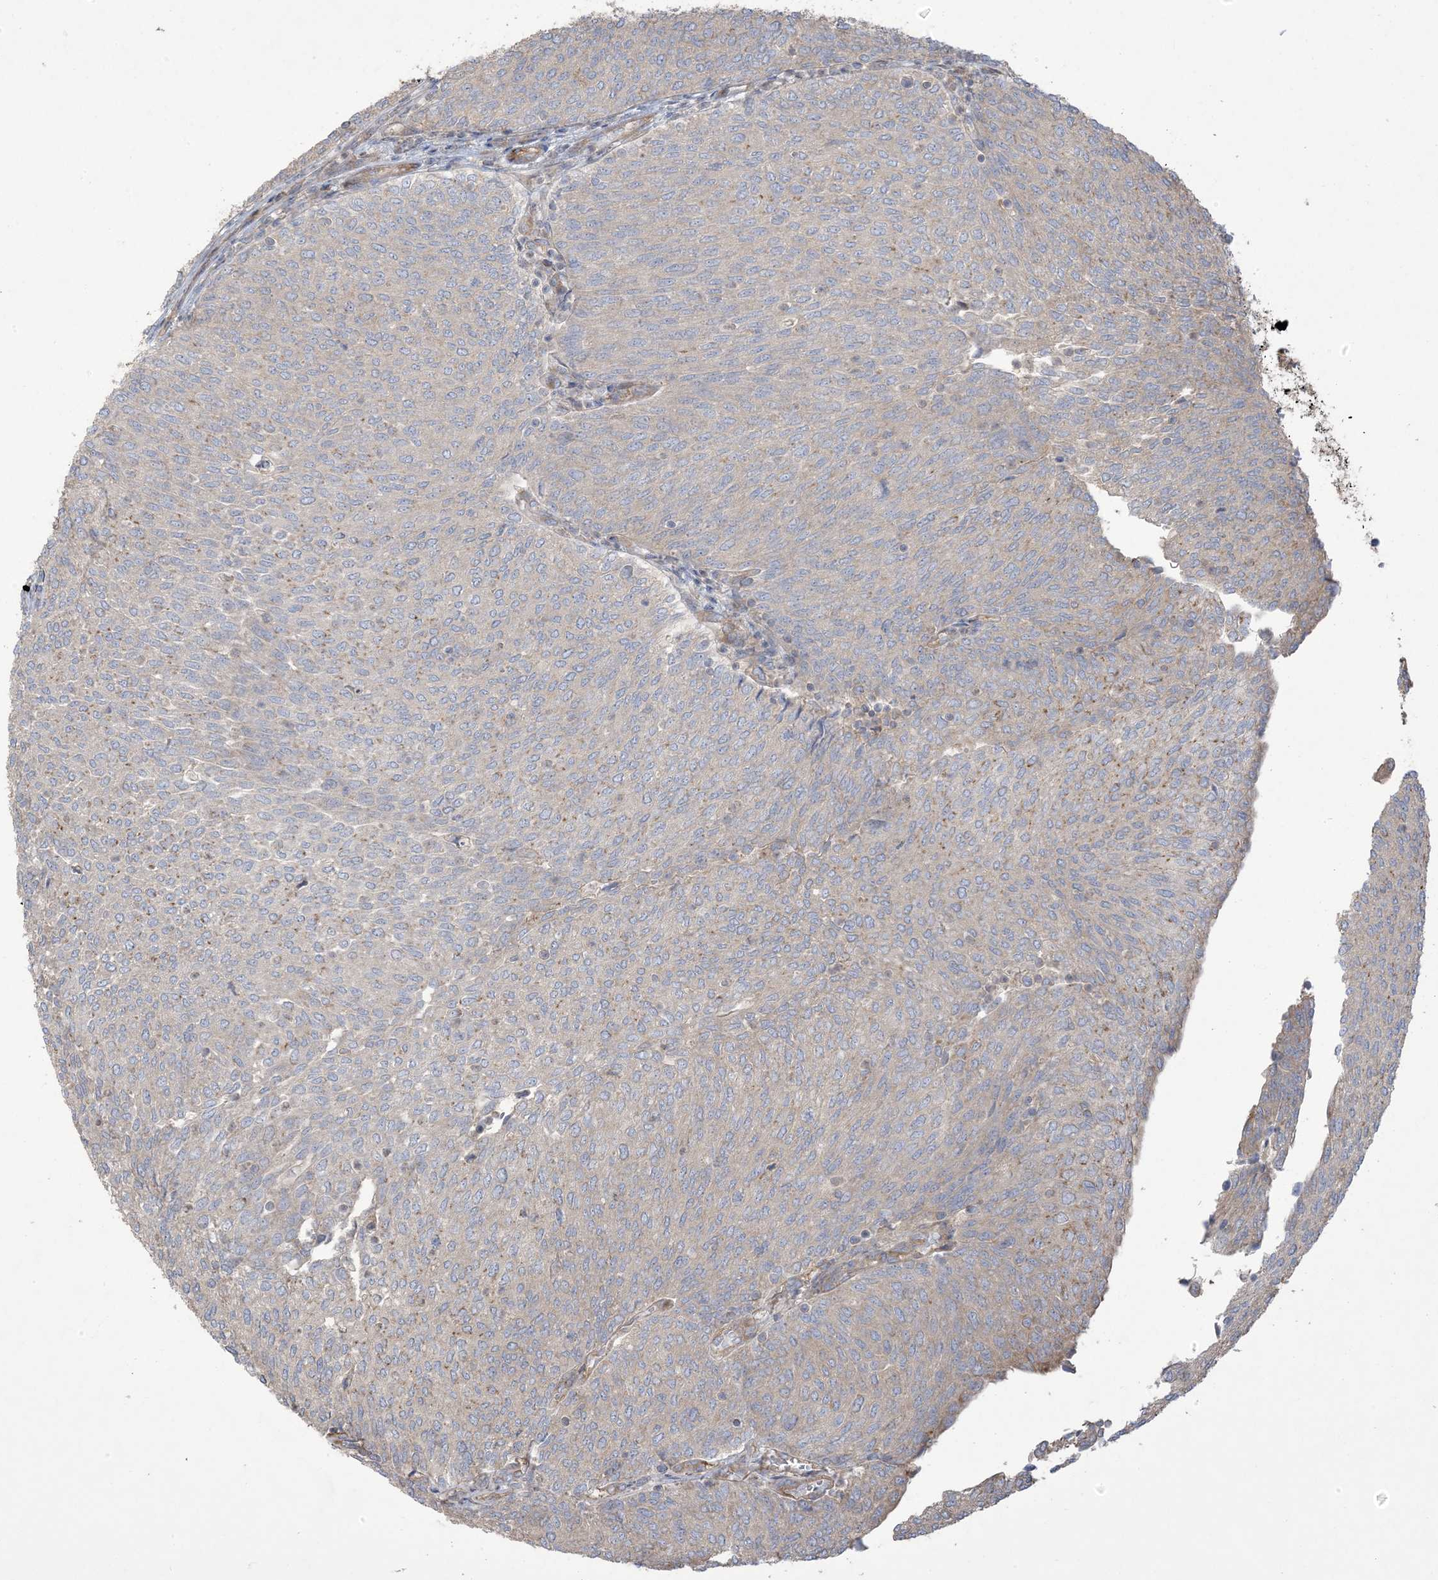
{"staining": {"intensity": "weak", "quantity": "<25%", "location": "cytoplasmic/membranous"}, "tissue": "urothelial cancer", "cell_type": "Tumor cells", "image_type": "cancer", "snomed": [{"axis": "morphology", "description": "Urothelial carcinoma, Low grade"}, {"axis": "topography", "description": "Urinary bladder"}], "caption": "The IHC image has no significant staining in tumor cells of urothelial carcinoma (low-grade) tissue.", "gene": "KLHL18", "patient": {"sex": "female", "age": 79}}